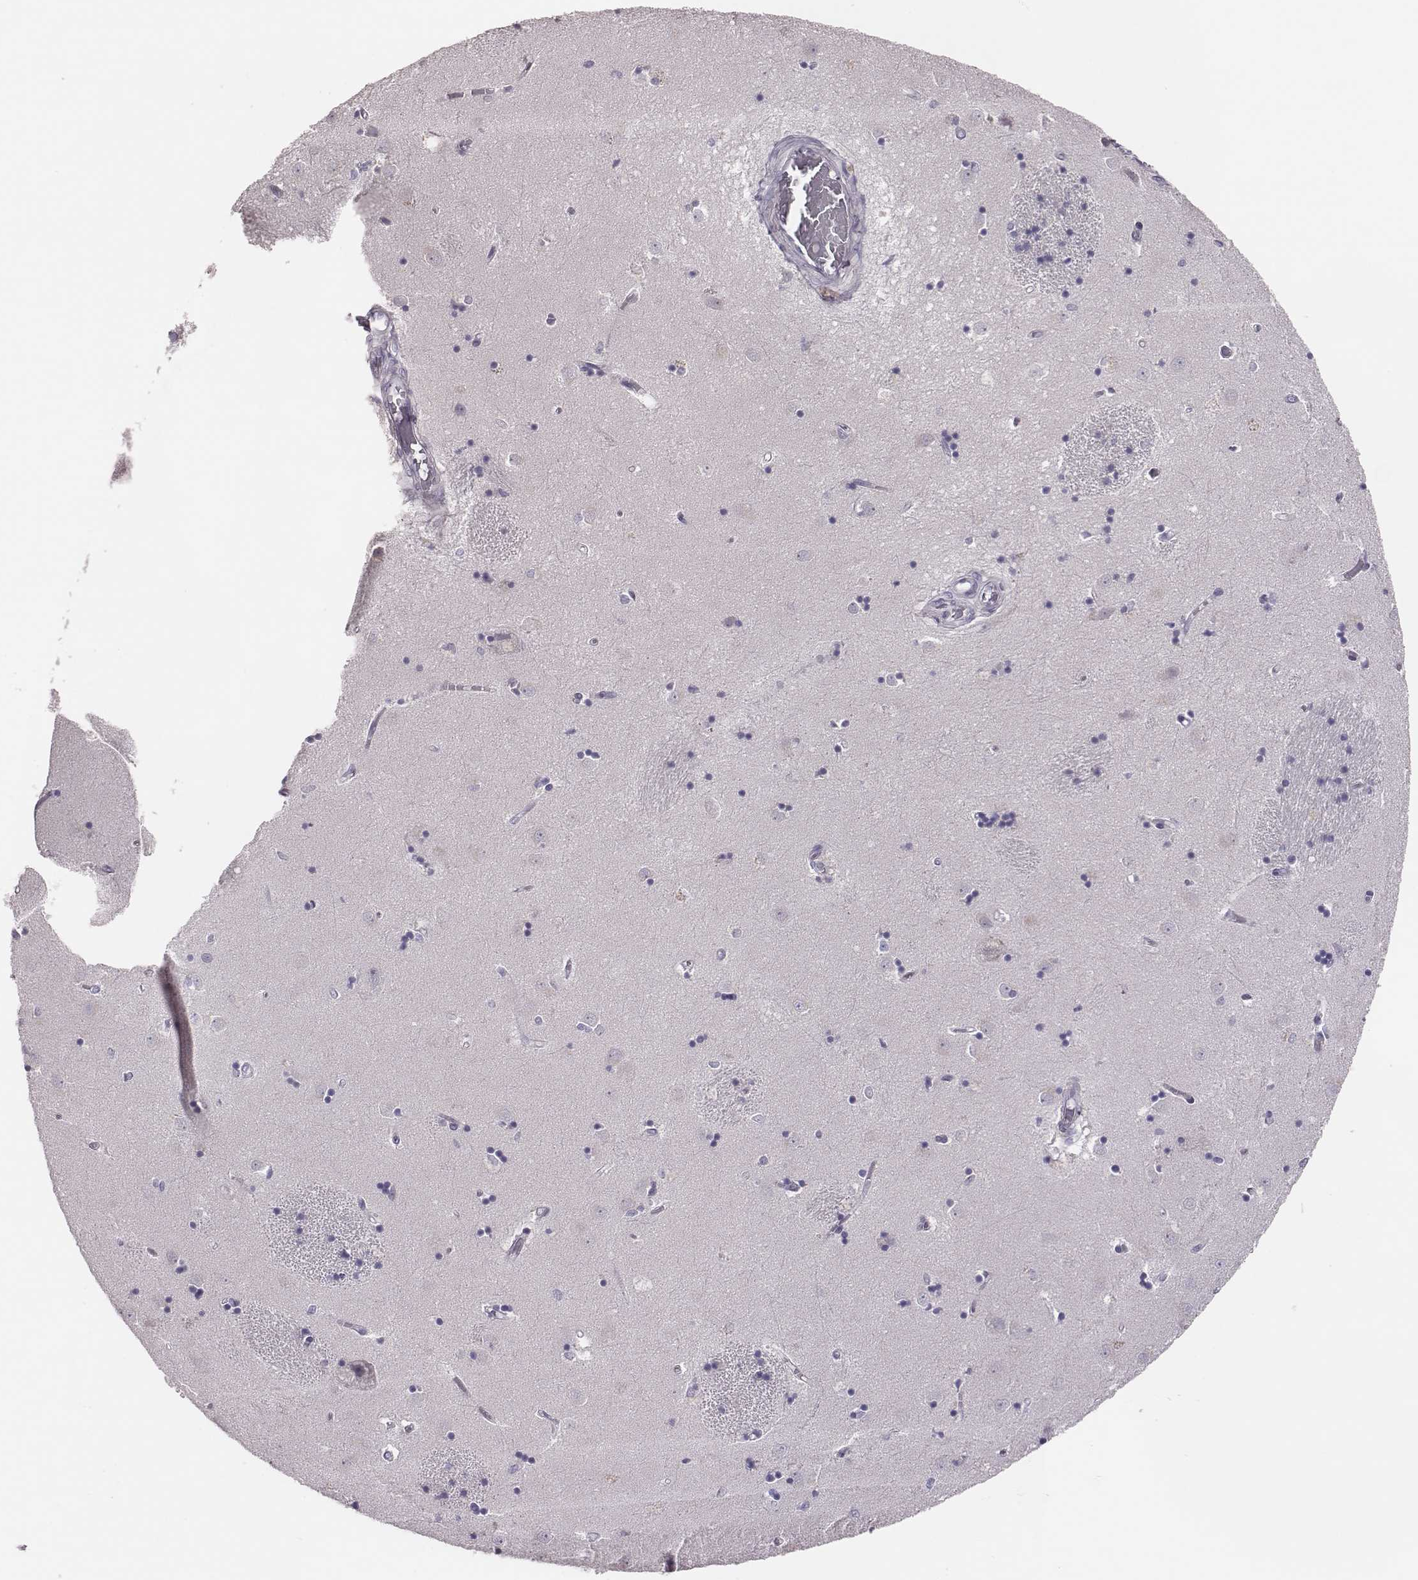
{"staining": {"intensity": "negative", "quantity": "none", "location": "none"}, "tissue": "caudate", "cell_type": "Glial cells", "image_type": "normal", "snomed": [{"axis": "morphology", "description": "Normal tissue, NOS"}, {"axis": "topography", "description": "Lateral ventricle wall"}], "caption": "Glial cells show no significant protein staining in benign caudate. (DAB (3,3'-diaminobenzidine) immunohistochemistry (IHC) with hematoxylin counter stain).", "gene": "PBK", "patient": {"sex": "male", "age": 54}}